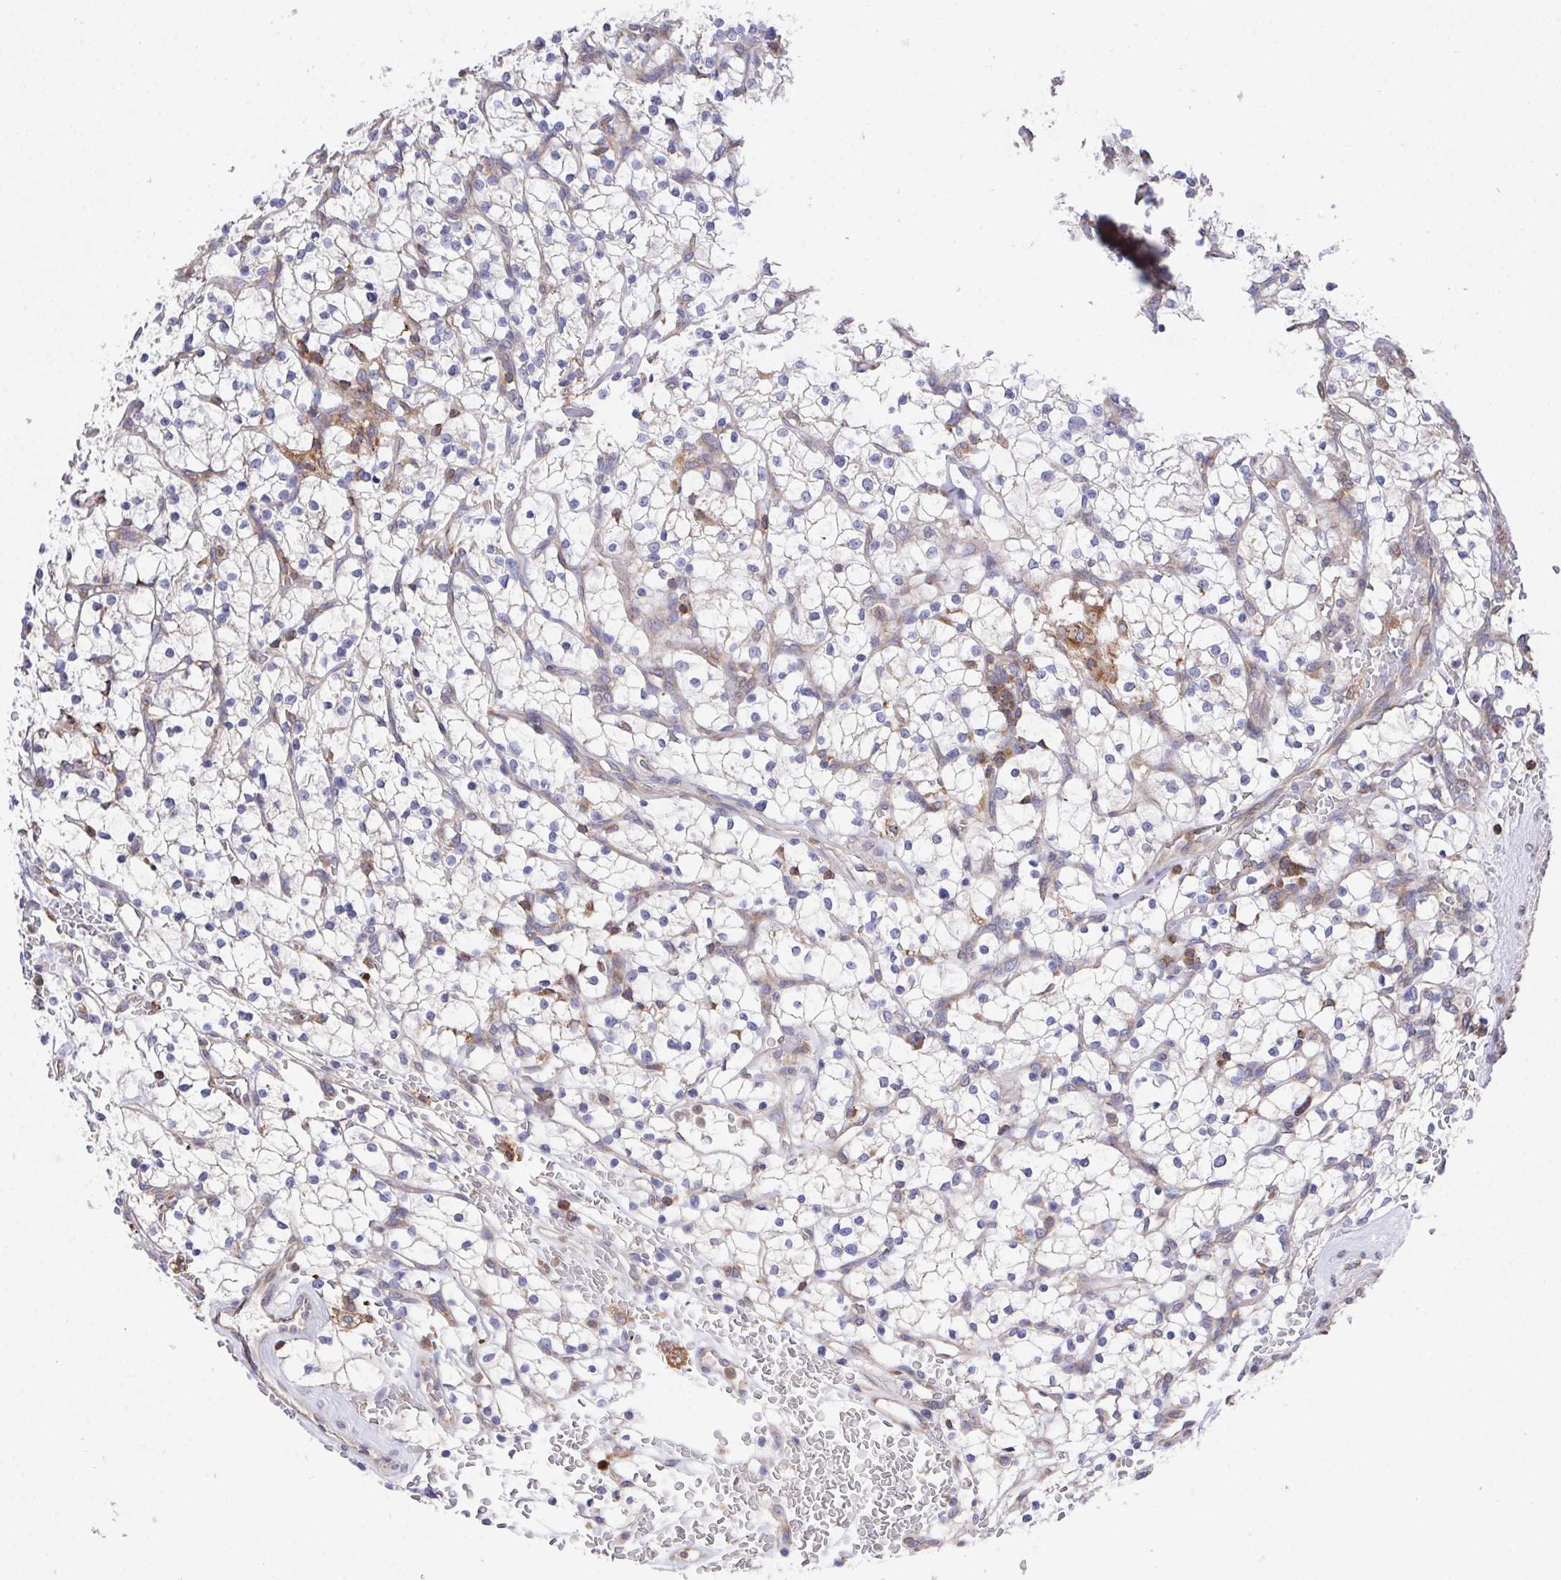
{"staining": {"intensity": "negative", "quantity": "none", "location": "none"}, "tissue": "renal cancer", "cell_type": "Tumor cells", "image_type": "cancer", "snomed": [{"axis": "morphology", "description": "Adenocarcinoma, NOS"}, {"axis": "topography", "description": "Kidney"}], "caption": "There is no significant positivity in tumor cells of renal cancer (adenocarcinoma).", "gene": "FAM241A", "patient": {"sex": "female", "age": 64}}